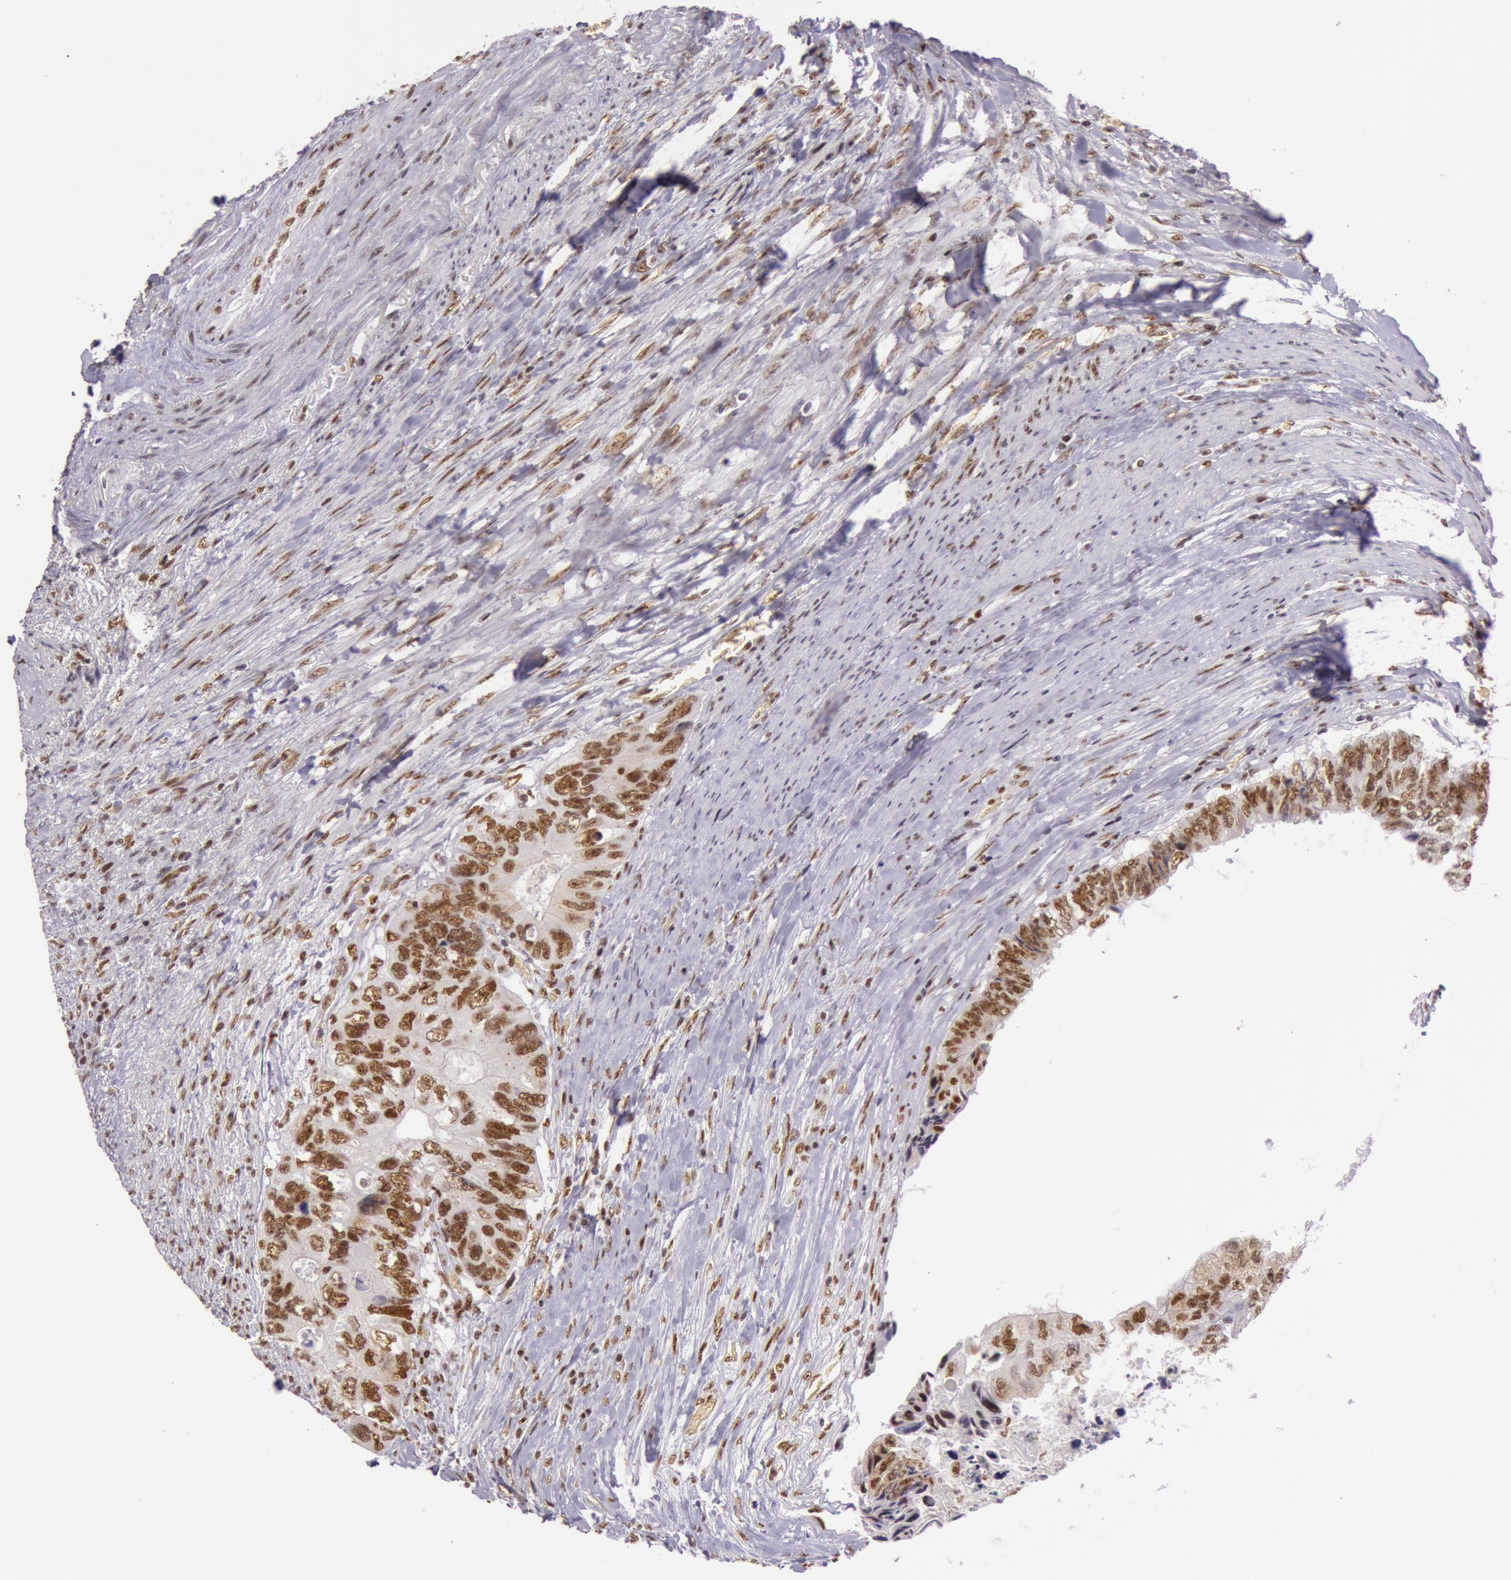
{"staining": {"intensity": "strong", "quantity": ">75%", "location": "nuclear"}, "tissue": "colorectal cancer", "cell_type": "Tumor cells", "image_type": "cancer", "snomed": [{"axis": "morphology", "description": "Adenocarcinoma, NOS"}, {"axis": "topography", "description": "Rectum"}], "caption": "Immunohistochemistry (IHC) photomicrograph of adenocarcinoma (colorectal) stained for a protein (brown), which demonstrates high levels of strong nuclear expression in approximately >75% of tumor cells.", "gene": "NBN", "patient": {"sex": "female", "age": 82}}